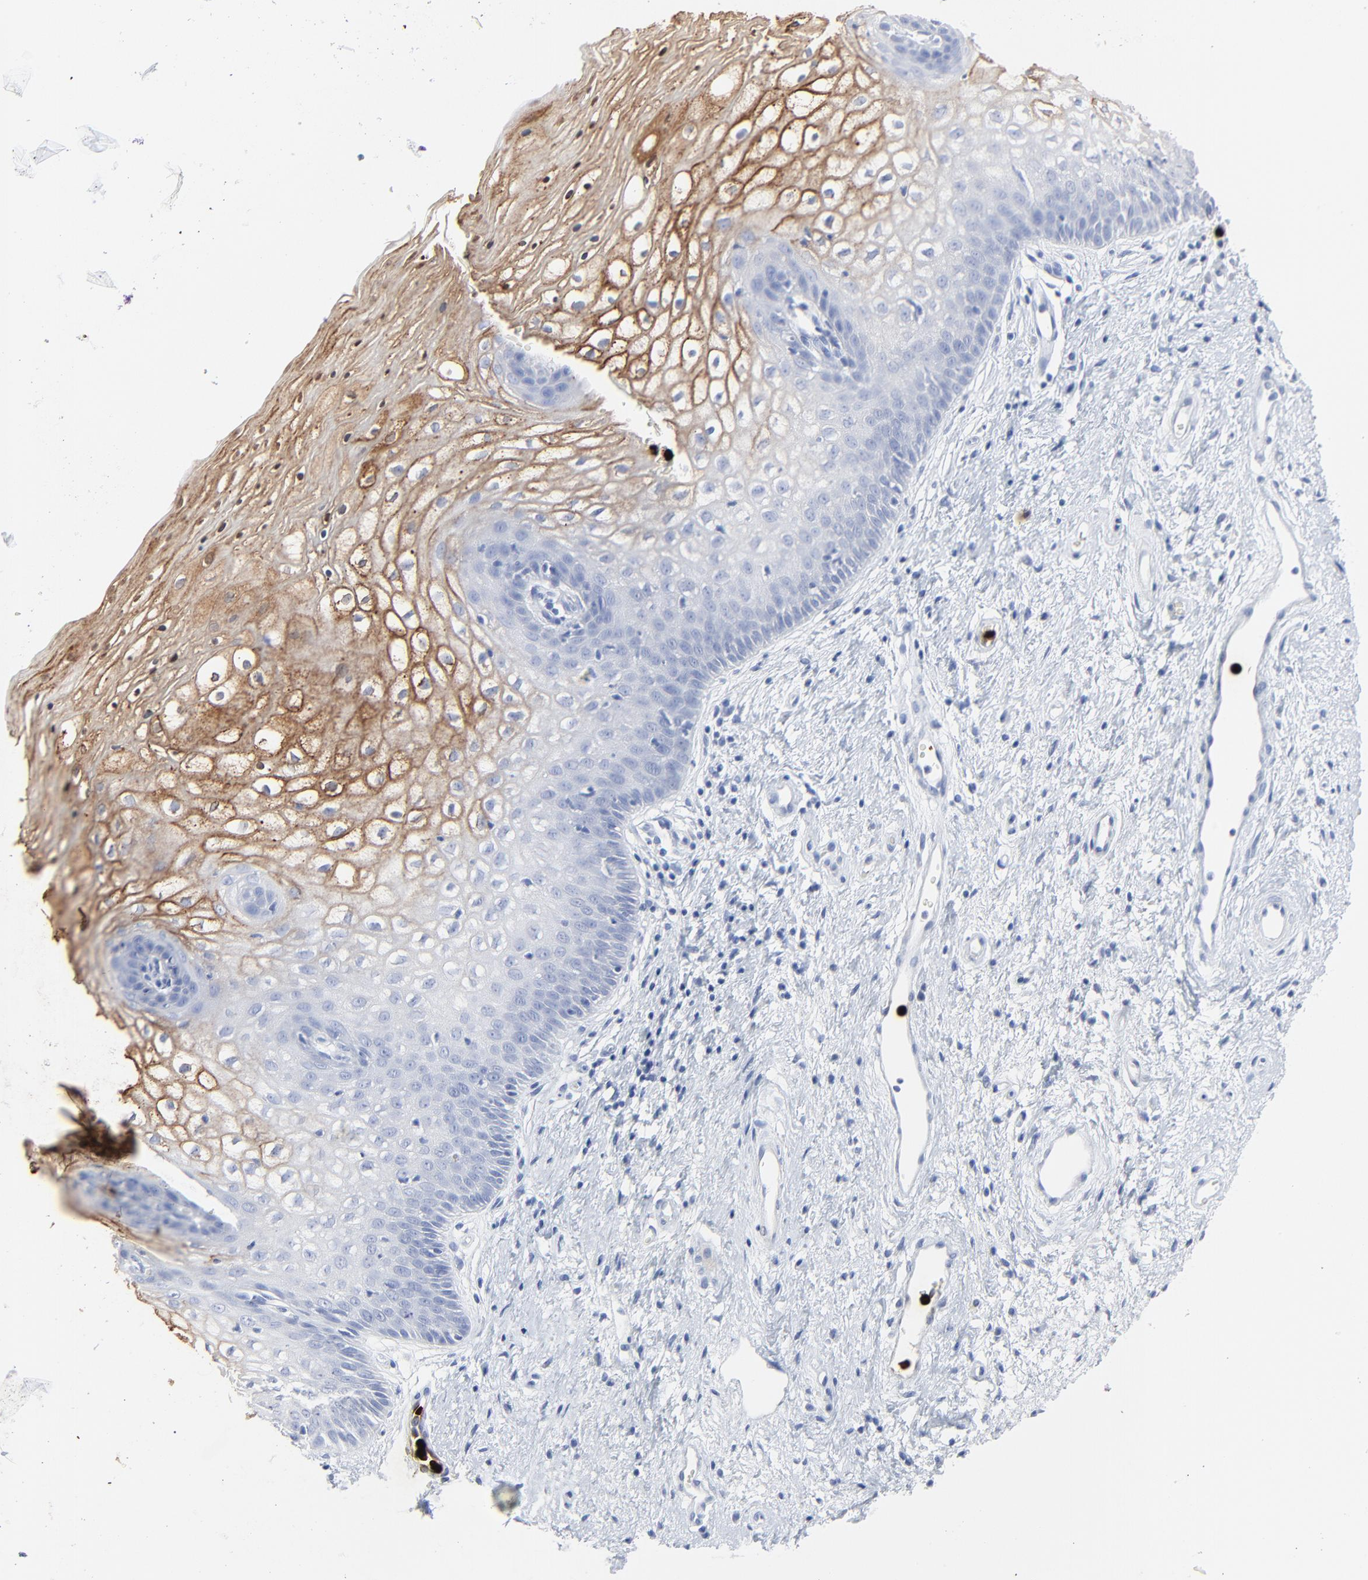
{"staining": {"intensity": "moderate", "quantity": "25%-75%", "location": "cytoplasmic/membranous"}, "tissue": "vagina", "cell_type": "Squamous epithelial cells", "image_type": "normal", "snomed": [{"axis": "morphology", "description": "Normal tissue, NOS"}, {"axis": "topography", "description": "Vagina"}], "caption": "Immunohistochemistry (IHC) micrograph of normal vagina: human vagina stained using immunohistochemistry exhibits medium levels of moderate protein expression localized specifically in the cytoplasmic/membranous of squamous epithelial cells, appearing as a cytoplasmic/membranous brown color.", "gene": "LCN2", "patient": {"sex": "female", "age": 34}}